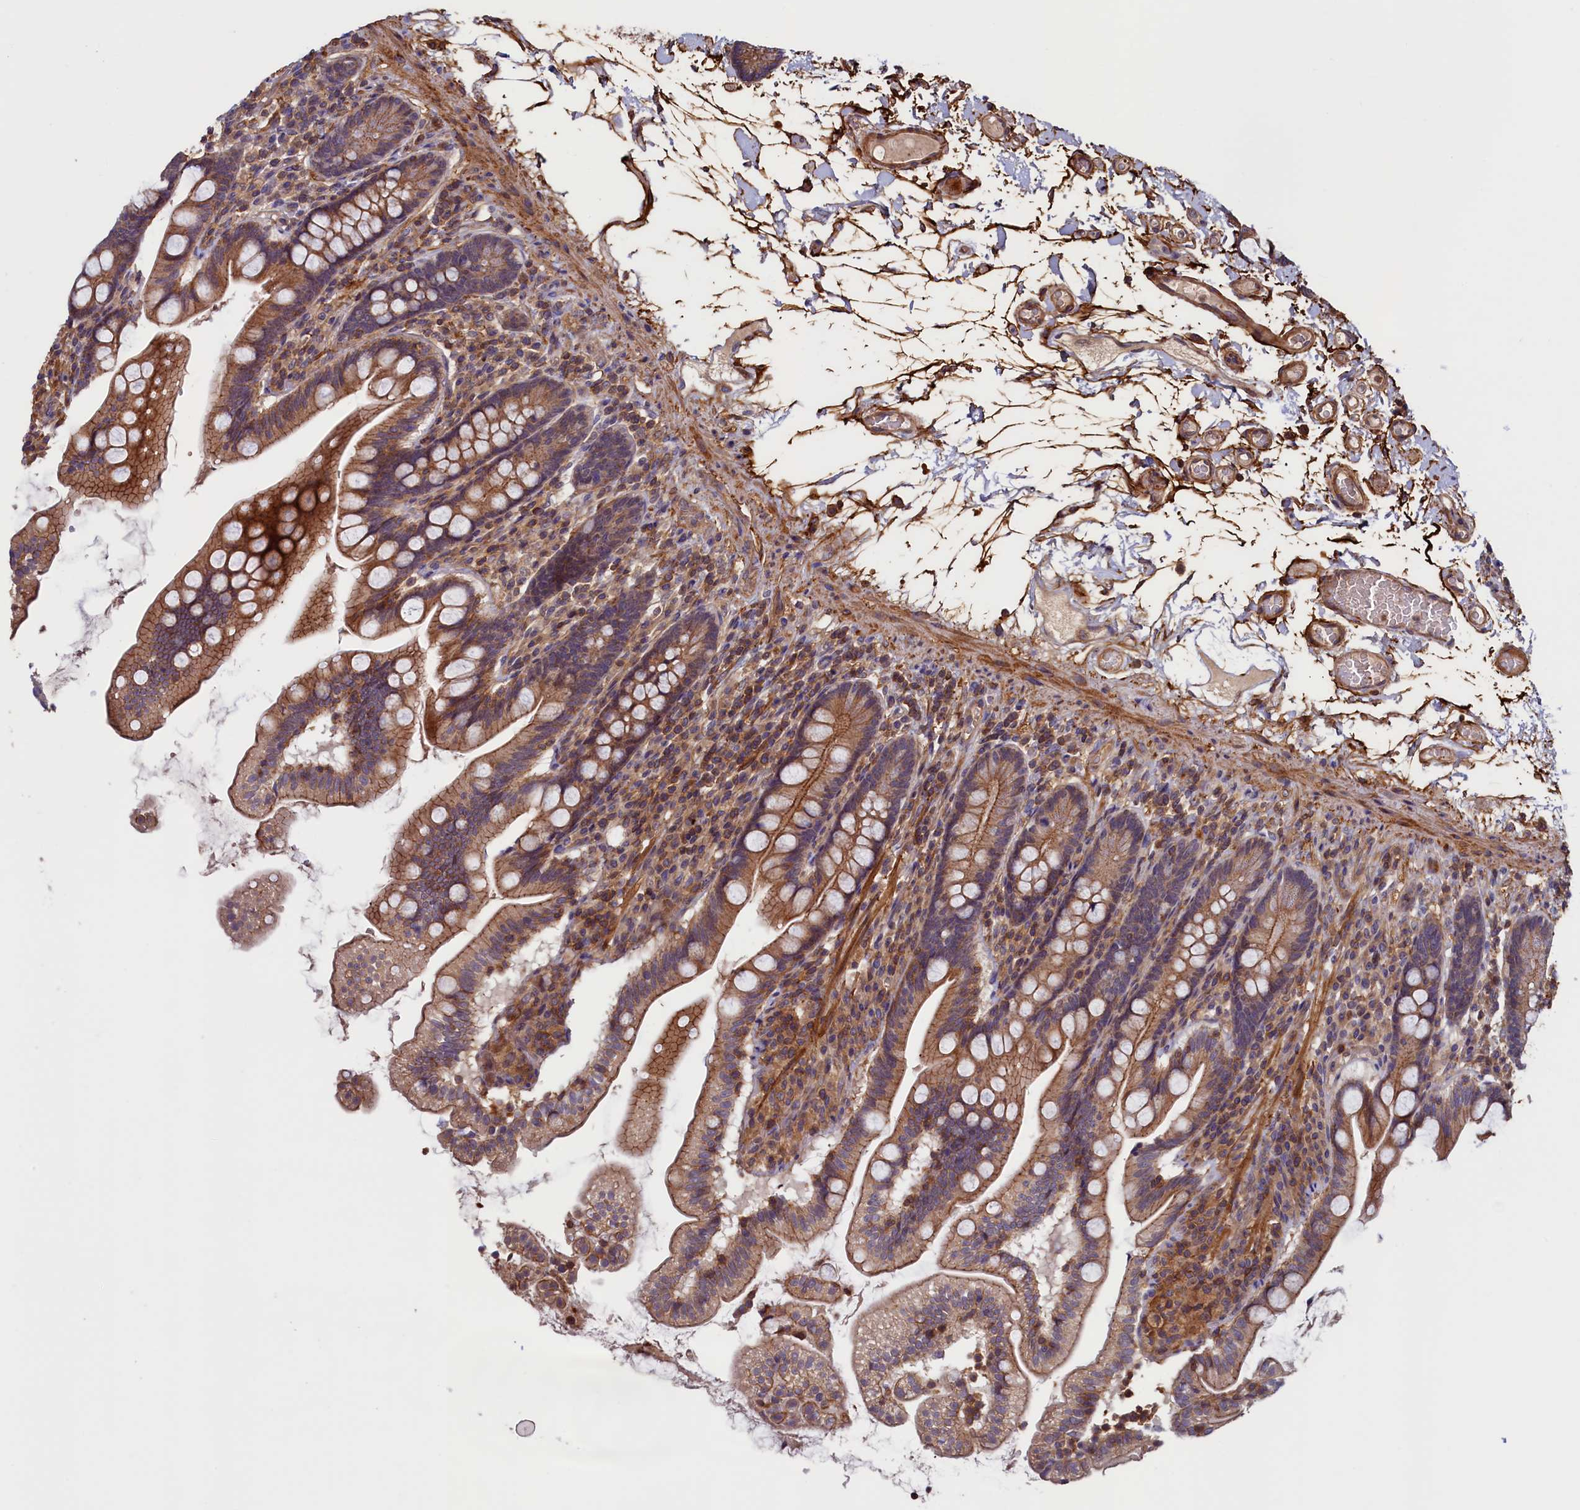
{"staining": {"intensity": "moderate", "quantity": ">75%", "location": "cytoplasmic/membranous"}, "tissue": "small intestine", "cell_type": "Glandular cells", "image_type": "normal", "snomed": [{"axis": "morphology", "description": "Normal tissue, NOS"}, {"axis": "topography", "description": "Small intestine"}], "caption": "The histopathology image reveals immunohistochemical staining of unremarkable small intestine. There is moderate cytoplasmic/membranous expression is identified in approximately >75% of glandular cells. (Stains: DAB in brown, nuclei in blue, Microscopy: brightfield microscopy at high magnification).", "gene": "DUOXA1", "patient": {"sex": "female", "age": 64}}